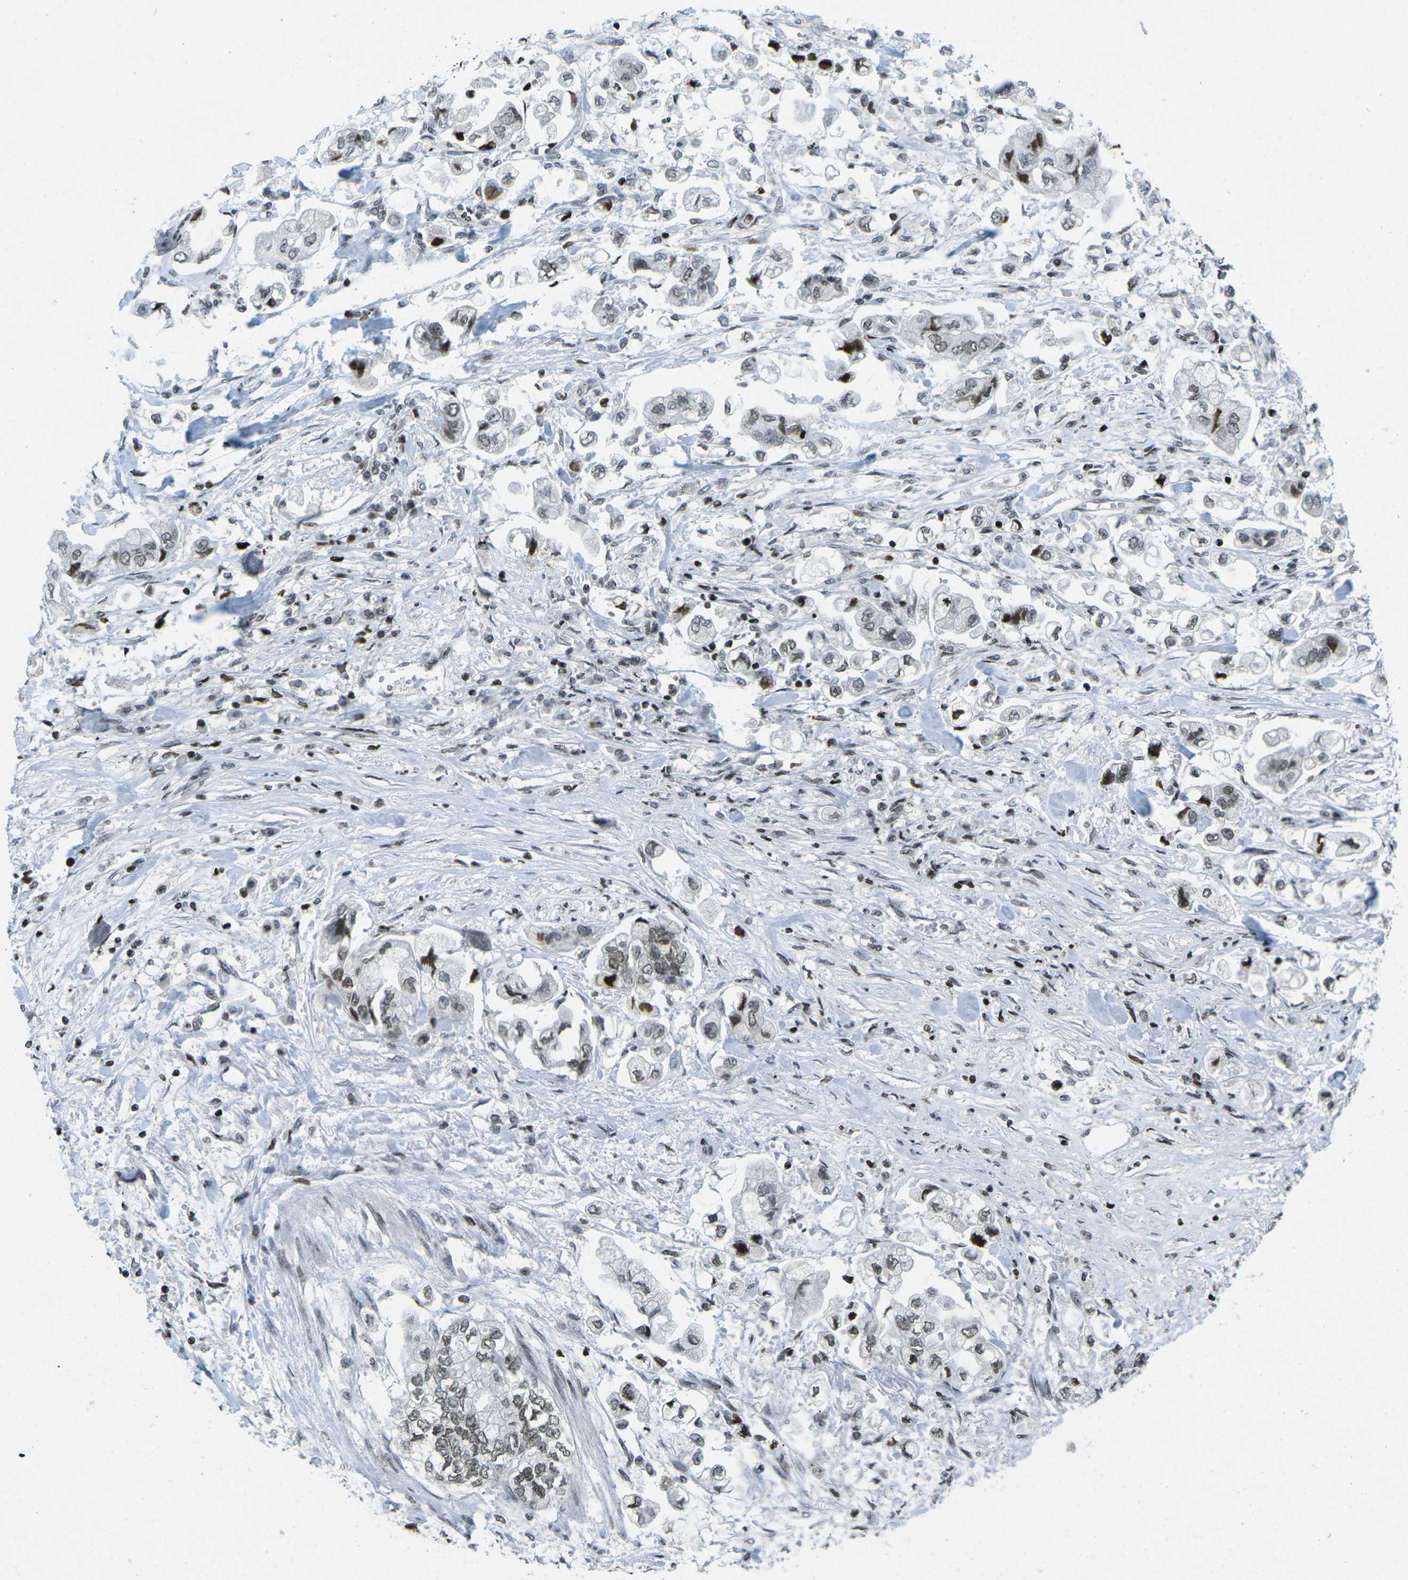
{"staining": {"intensity": "weak", "quantity": "25%-75%", "location": "nuclear"}, "tissue": "stomach cancer", "cell_type": "Tumor cells", "image_type": "cancer", "snomed": [{"axis": "morphology", "description": "Normal tissue, NOS"}, {"axis": "morphology", "description": "Adenocarcinoma, NOS"}, {"axis": "topography", "description": "Stomach"}], "caption": "IHC photomicrograph of neoplastic tissue: stomach cancer stained using IHC demonstrates low levels of weak protein expression localized specifically in the nuclear of tumor cells, appearing as a nuclear brown color.", "gene": "EME1", "patient": {"sex": "male", "age": 62}}